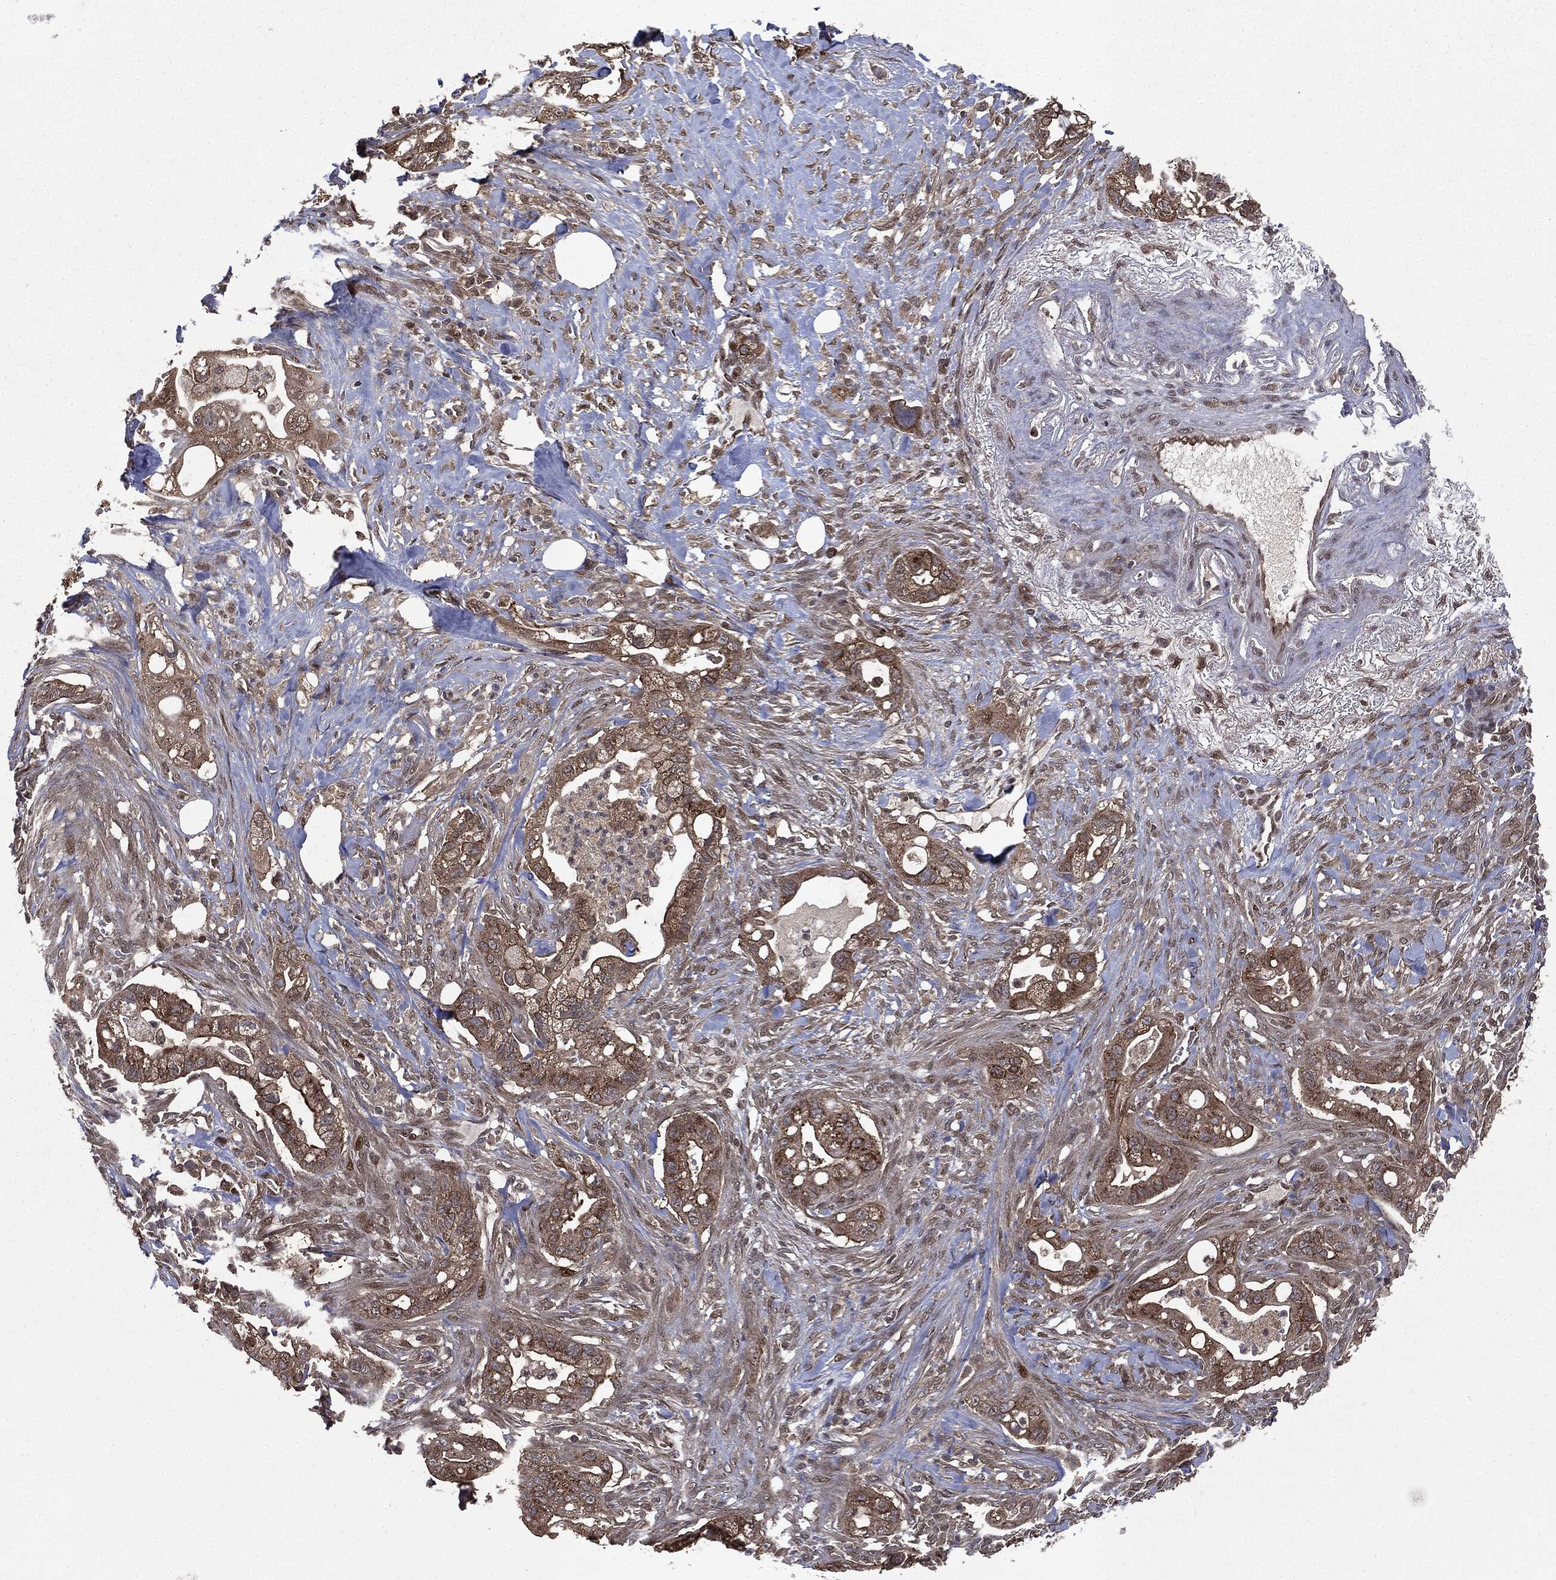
{"staining": {"intensity": "strong", "quantity": ">75%", "location": "cytoplasmic/membranous"}, "tissue": "pancreatic cancer", "cell_type": "Tumor cells", "image_type": "cancer", "snomed": [{"axis": "morphology", "description": "Adenocarcinoma, NOS"}, {"axis": "topography", "description": "Pancreas"}], "caption": "Immunohistochemistry (IHC) histopathology image of human pancreatic adenocarcinoma stained for a protein (brown), which reveals high levels of strong cytoplasmic/membranous staining in about >75% of tumor cells.", "gene": "PLPPR2", "patient": {"sex": "male", "age": 44}}